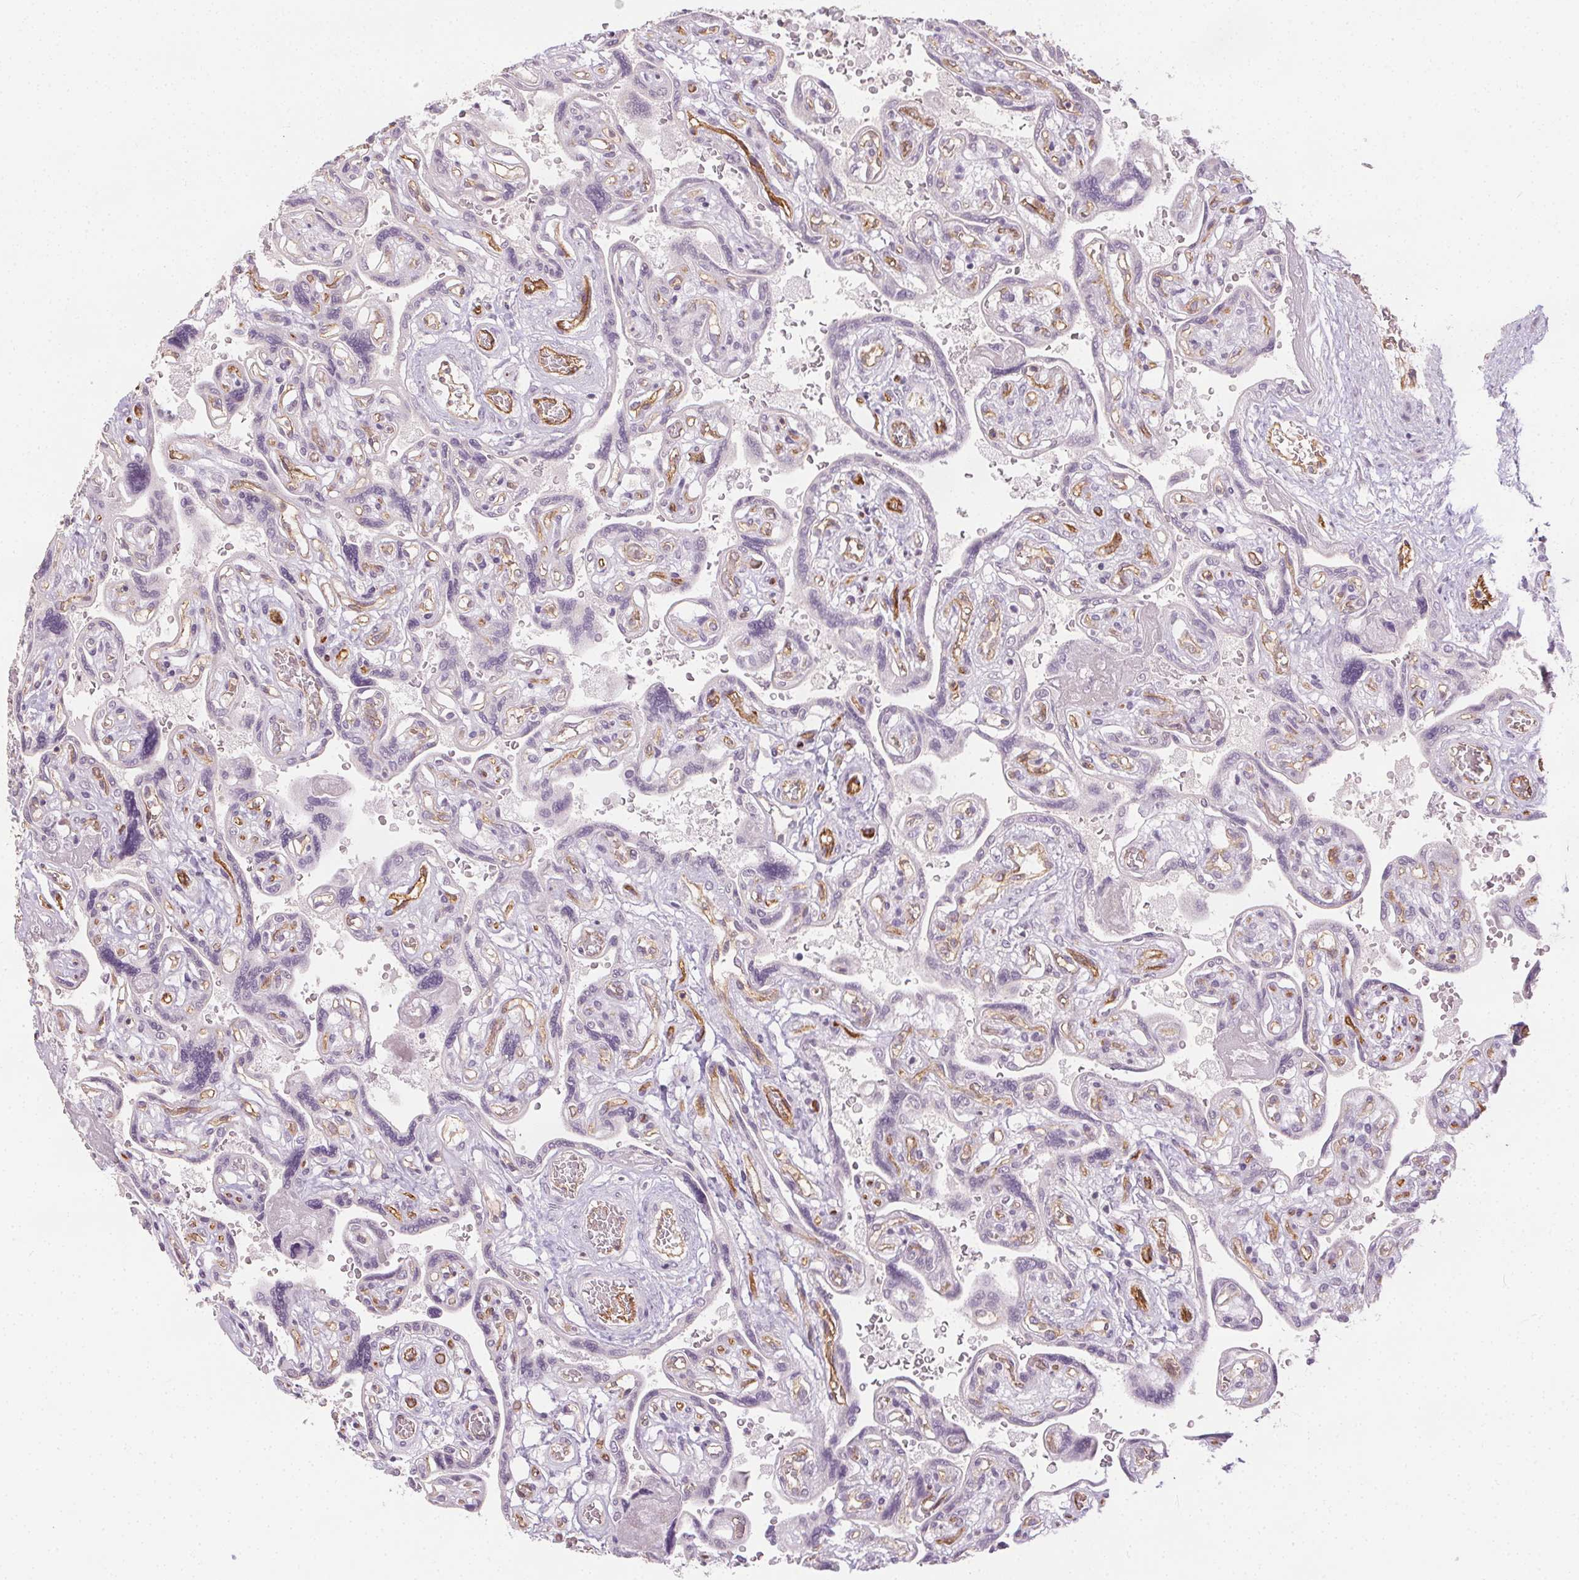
{"staining": {"intensity": "negative", "quantity": "none", "location": "none"}, "tissue": "placenta", "cell_type": "Decidual cells", "image_type": "normal", "snomed": [{"axis": "morphology", "description": "Normal tissue, NOS"}, {"axis": "topography", "description": "Placenta"}], "caption": "The photomicrograph displays no significant expression in decidual cells of placenta.", "gene": "PODXL", "patient": {"sex": "female", "age": 32}}